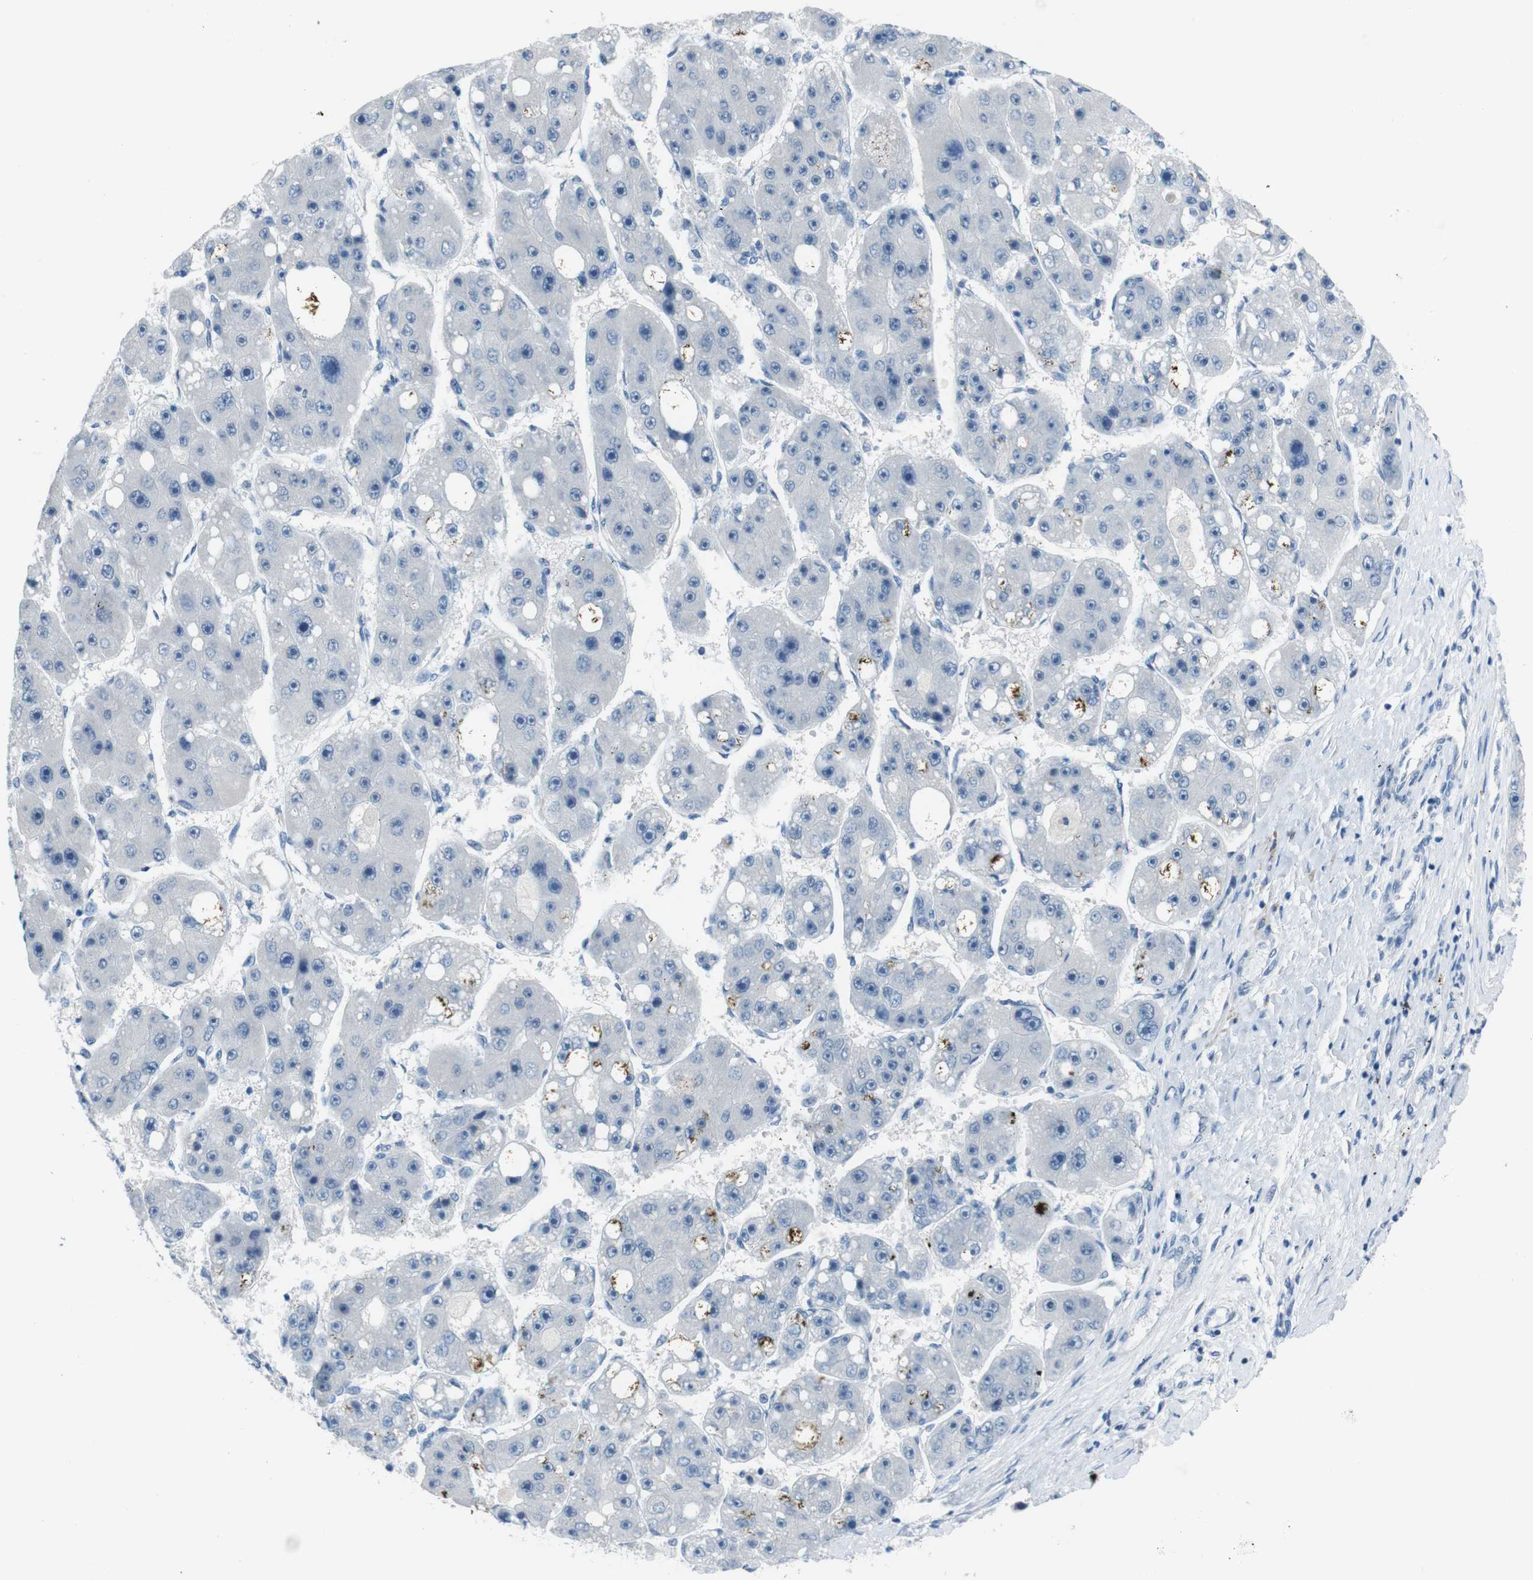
{"staining": {"intensity": "negative", "quantity": "none", "location": "none"}, "tissue": "liver cancer", "cell_type": "Tumor cells", "image_type": "cancer", "snomed": [{"axis": "morphology", "description": "Carcinoma, Hepatocellular, NOS"}, {"axis": "topography", "description": "Liver"}], "caption": "This is a image of immunohistochemistry (IHC) staining of liver cancer (hepatocellular carcinoma), which shows no expression in tumor cells.", "gene": "HRH2", "patient": {"sex": "female", "age": 61}}